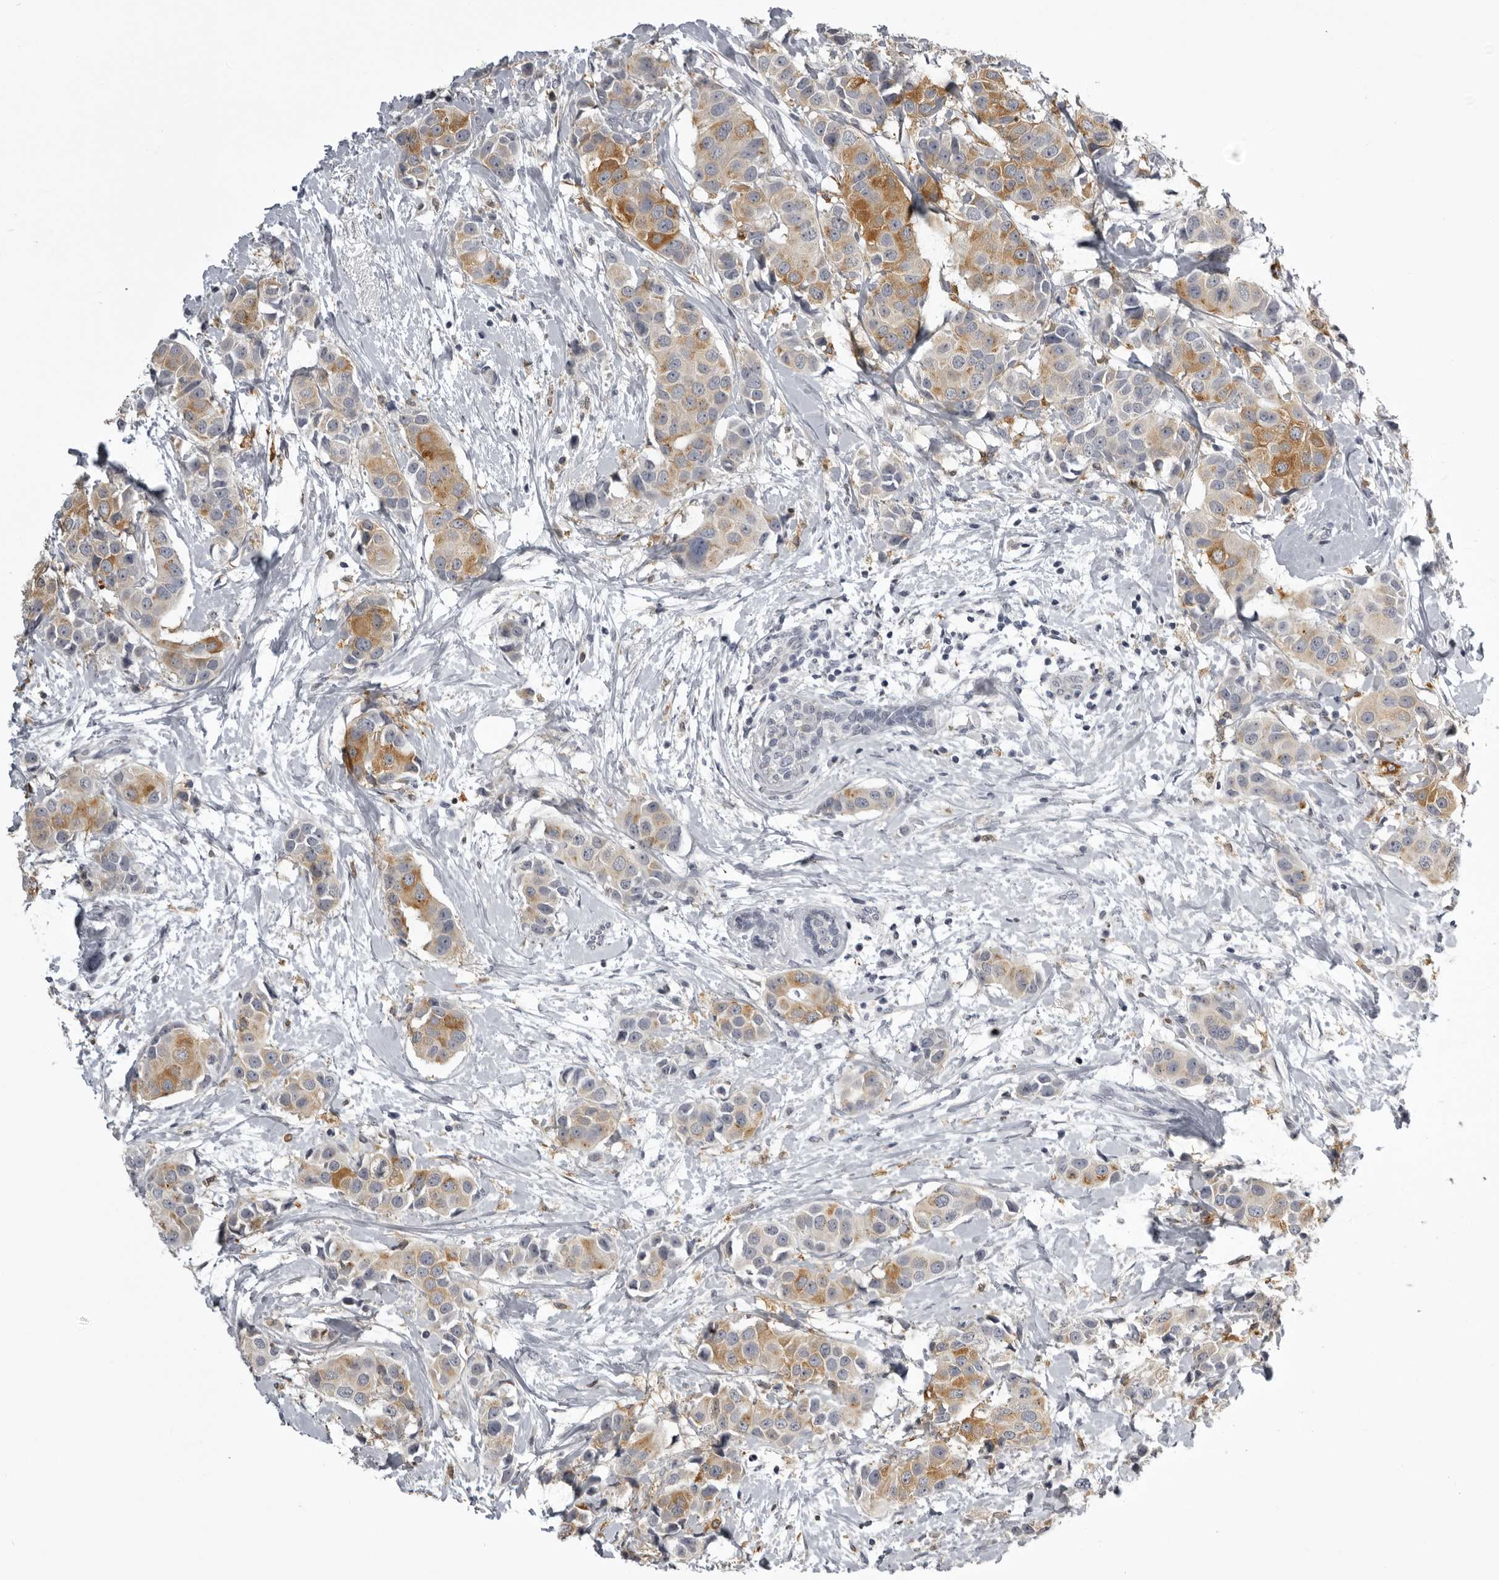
{"staining": {"intensity": "moderate", "quantity": ">75%", "location": "cytoplasmic/membranous"}, "tissue": "breast cancer", "cell_type": "Tumor cells", "image_type": "cancer", "snomed": [{"axis": "morphology", "description": "Normal tissue, NOS"}, {"axis": "morphology", "description": "Duct carcinoma"}, {"axis": "topography", "description": "Breast"}], "caption": "Protein expression analysis of human breast cancer reveals moderate cytoplasmic/membranous positivity in approximately >75% of tumor cells.", "gene": "NCEH1", "patient": {"sex": "female", "age": 39}}